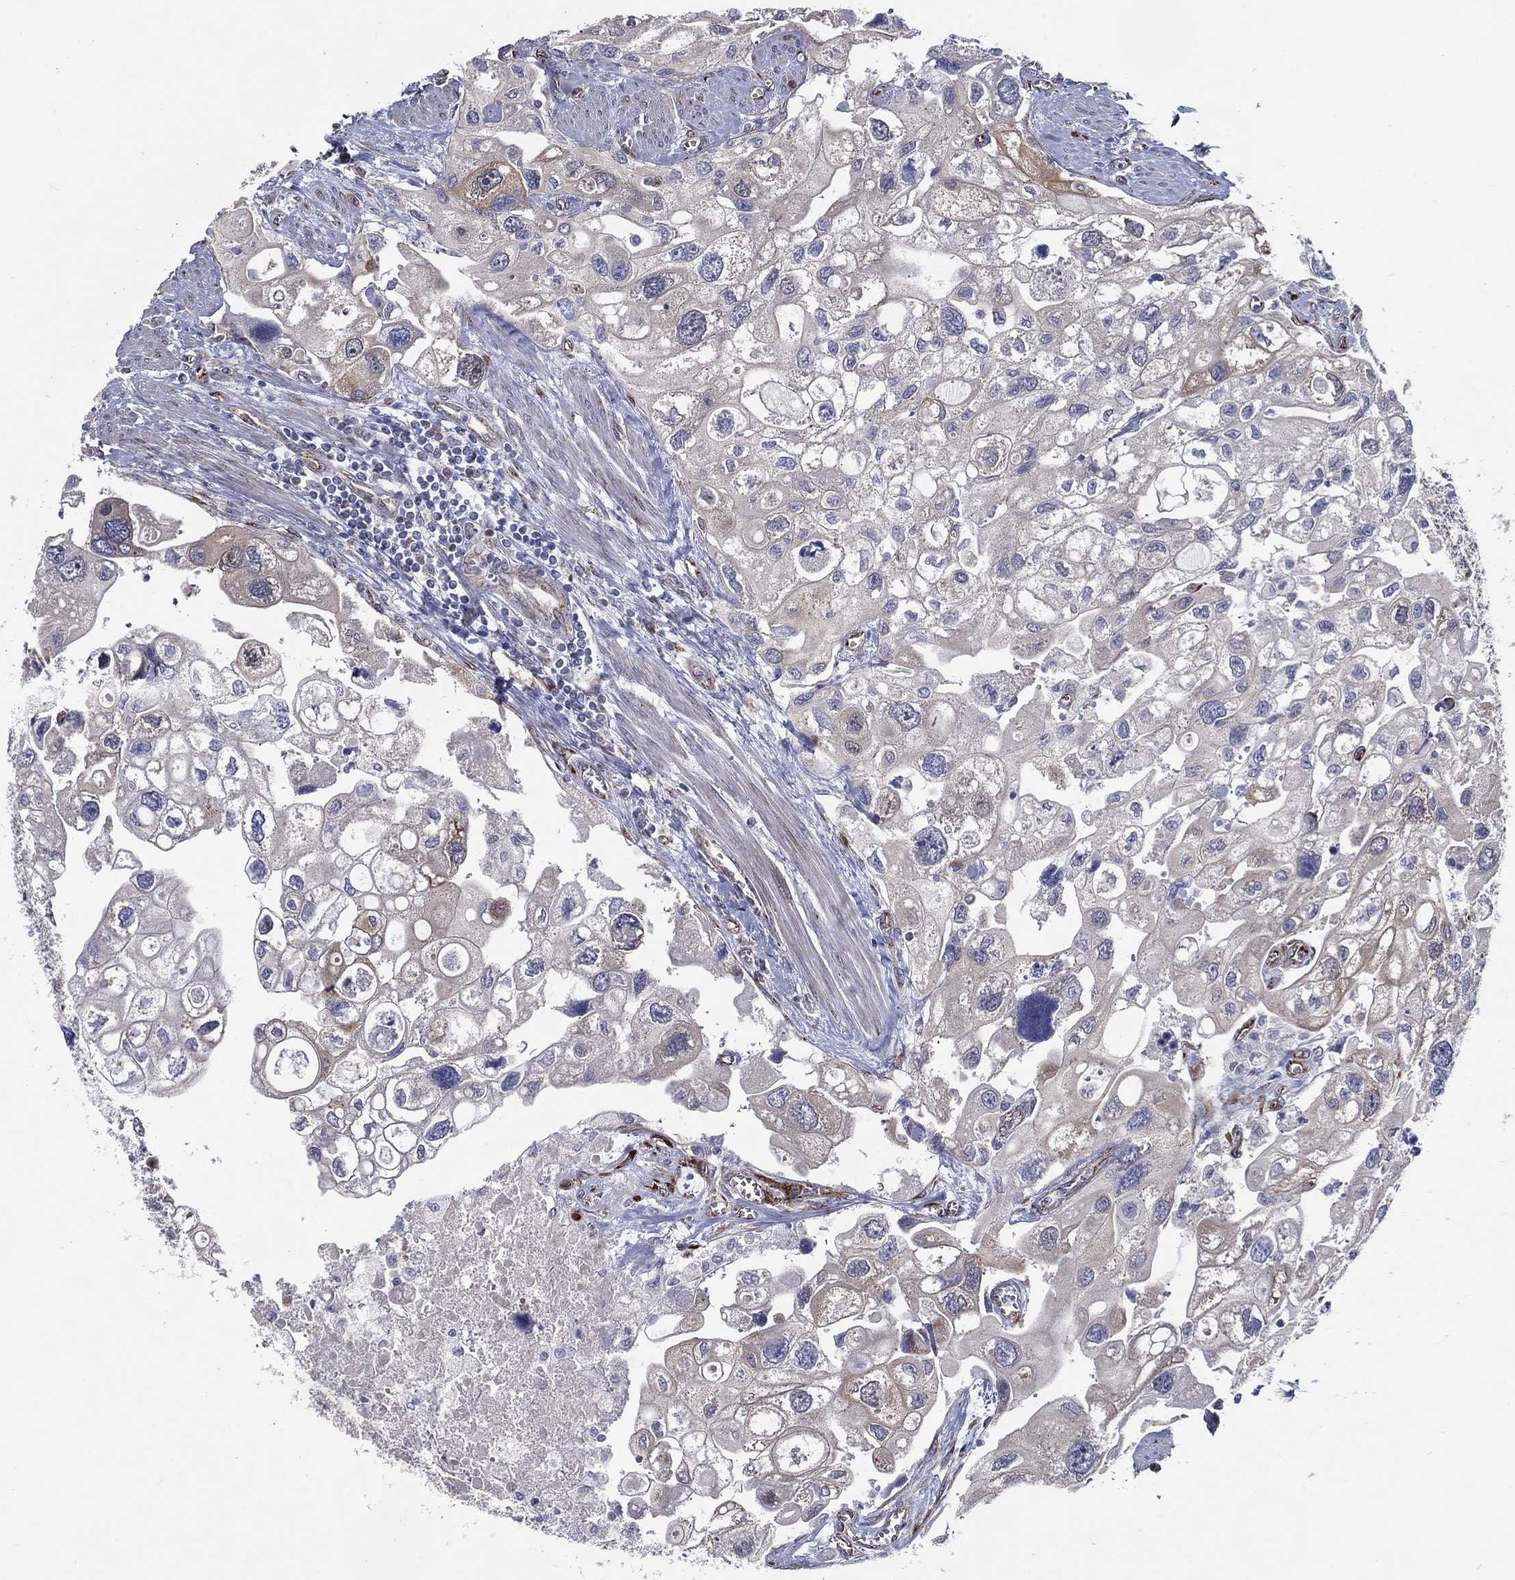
{"staining": {"intensity": "negative", "quantity": "none", "location": "none"}, "tissue": "urothelial cancer", "cell_type": "Tumor cells", "image_type": "cancer", "snomed": [{"axis": "morphology", "description": "Urothelial carcinoma, High grade"}, {"axis": "topography", "description": "Urinary bladder"}], "caption": "The IHC histopathology image has no significant expression in tumor cells of urothelial carcinoma (high-grade) tissue. (IHC, brightfield microscopy, high magnification).", "gene": "ARHGAP11A", "patient": {"sex": "male", "age": 59}}